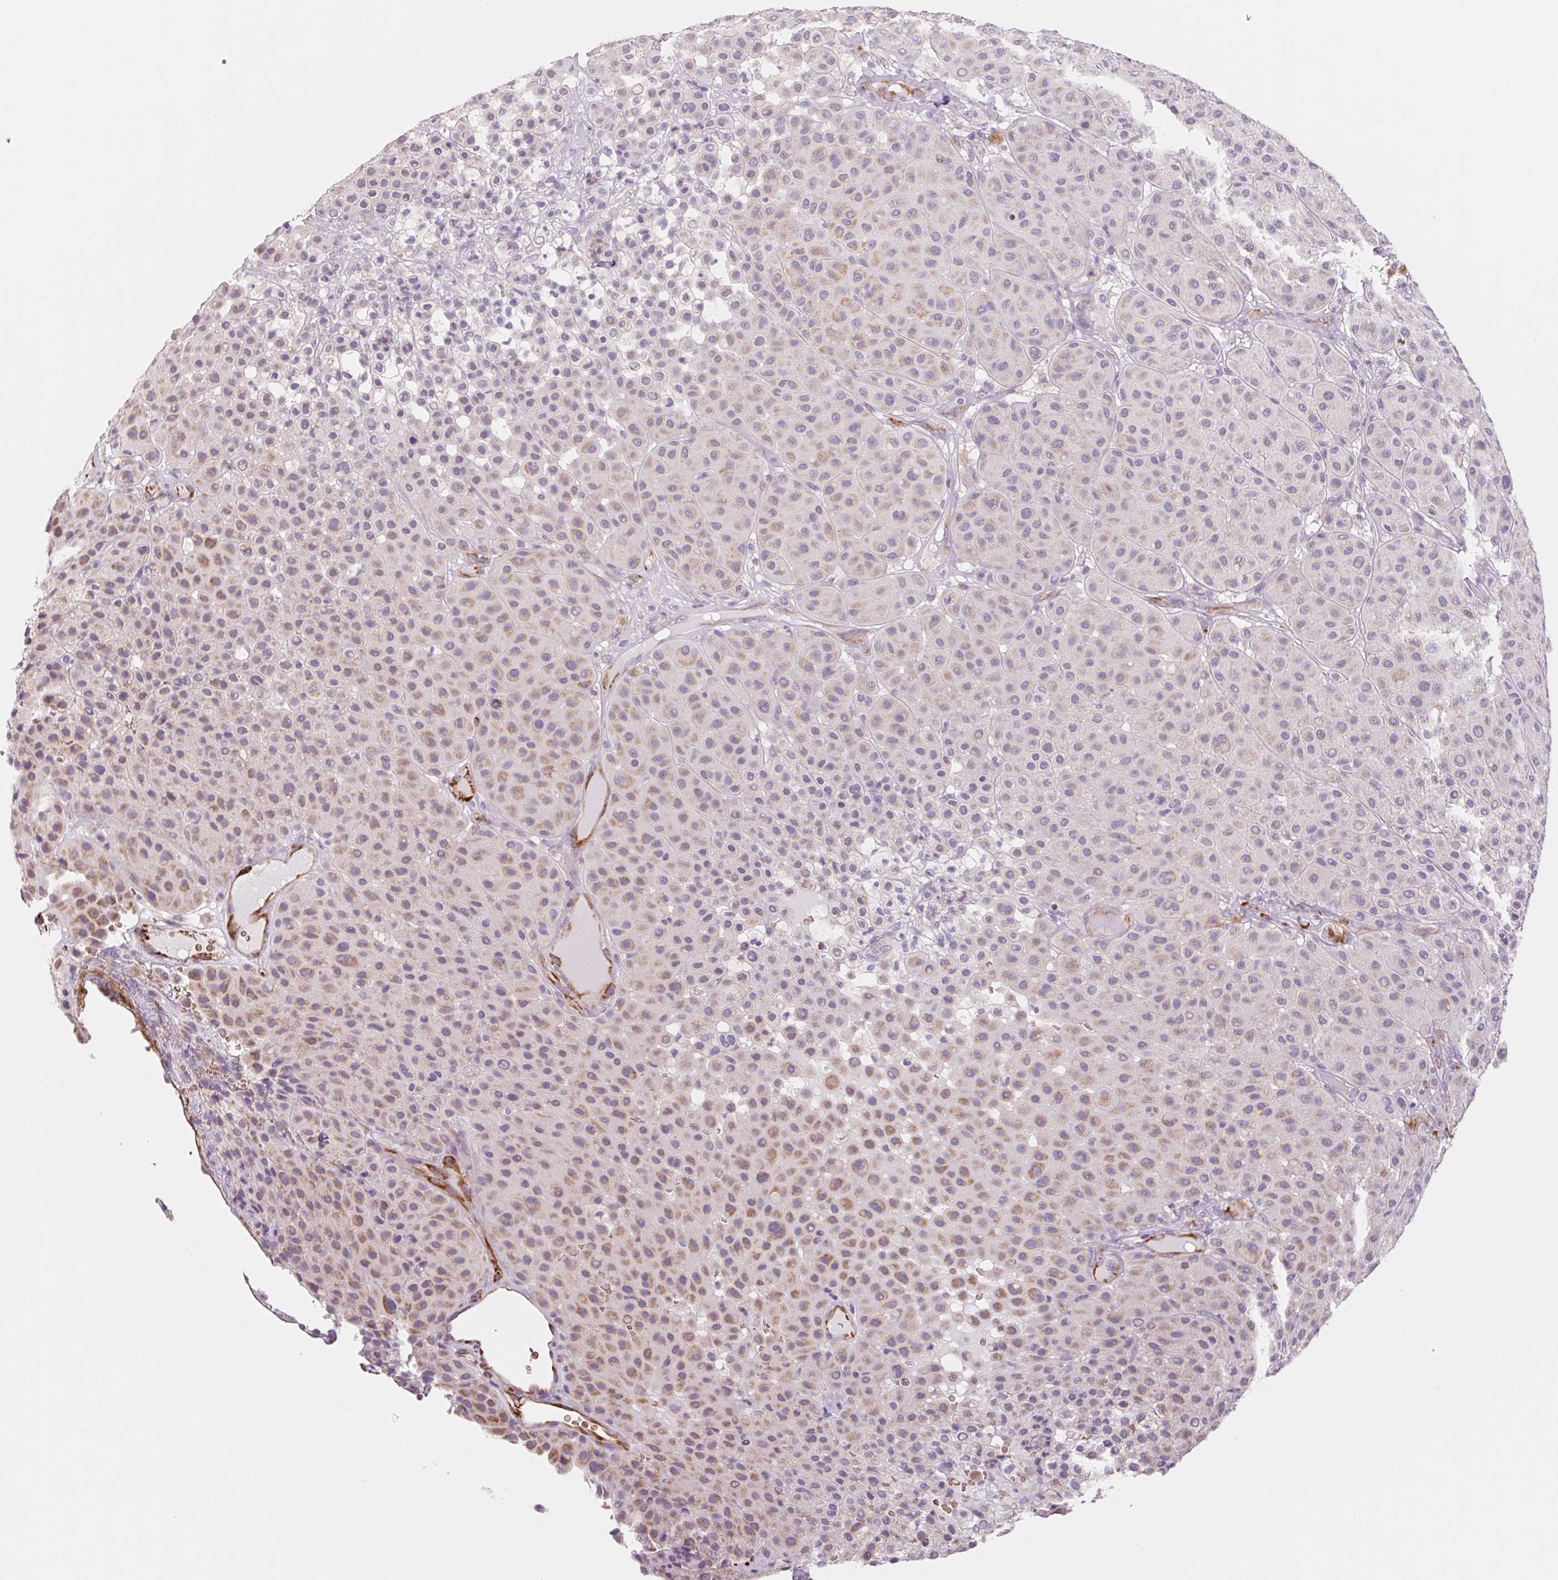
{"staining": {"intensity": "weak", "quantity": "25%-75%", "location": "cytoplasmic/membranous"}, "tissue": "melanoma", "cell_type": "Tumor cells", "image_type": "cancer", "snomed": [{"axis": "morphology", "description": "Malignant melanoma, Metastatic site"}, {"axis": "topography", "description": "Smooth muscle"}], "caption": "IHC histopathology image of human melanoma stained for a protein (brown), which demonstrates low levels of weak cytoplasmic/membranous staining in approximately 25%-75% of tumor cells.", "gene": "IGFL3", "patient": {"sex": "male", "age": 41}}